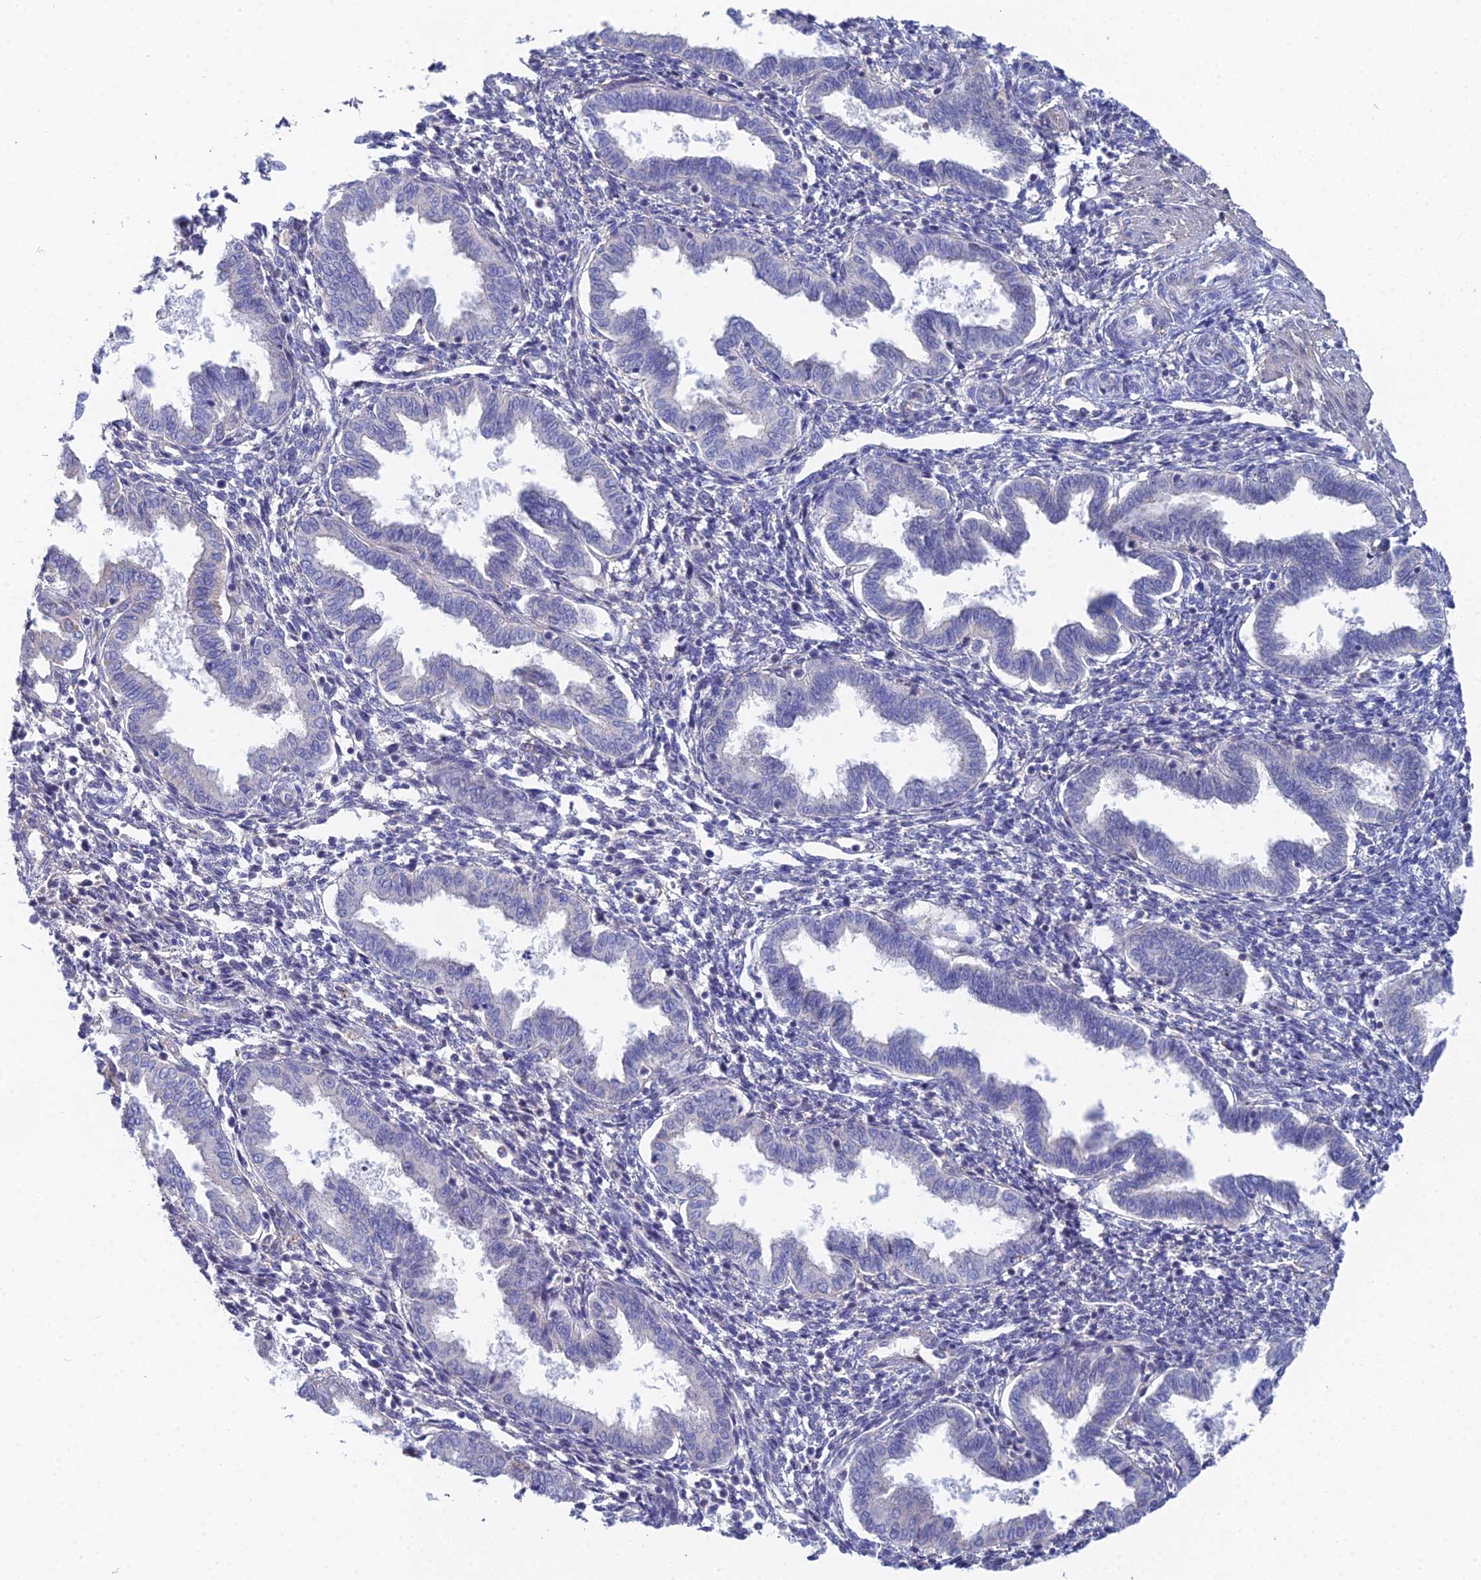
{"staining": {"intensity": "negative", "quantity": "none", "location": "none"}, "tissue": "endometrium", "cell_type": "Cells in endometrial stroma", "image_type": "normal", "snomed": [{"axis": "morphology", "description": "Normal tissue, NOS"}, {"axis": "topography", "description": "Endometrium"}], "caption": "An image of human endometrium is negative for staining in cells in endometrial stroma. (Brightfield microscopy of DAB (3,3'-diaminobenzidine) immunohistochemistry (IHC) at high magnification).", "gene": "DNAH14", "patient": {"sex": "female", "age": 33}}